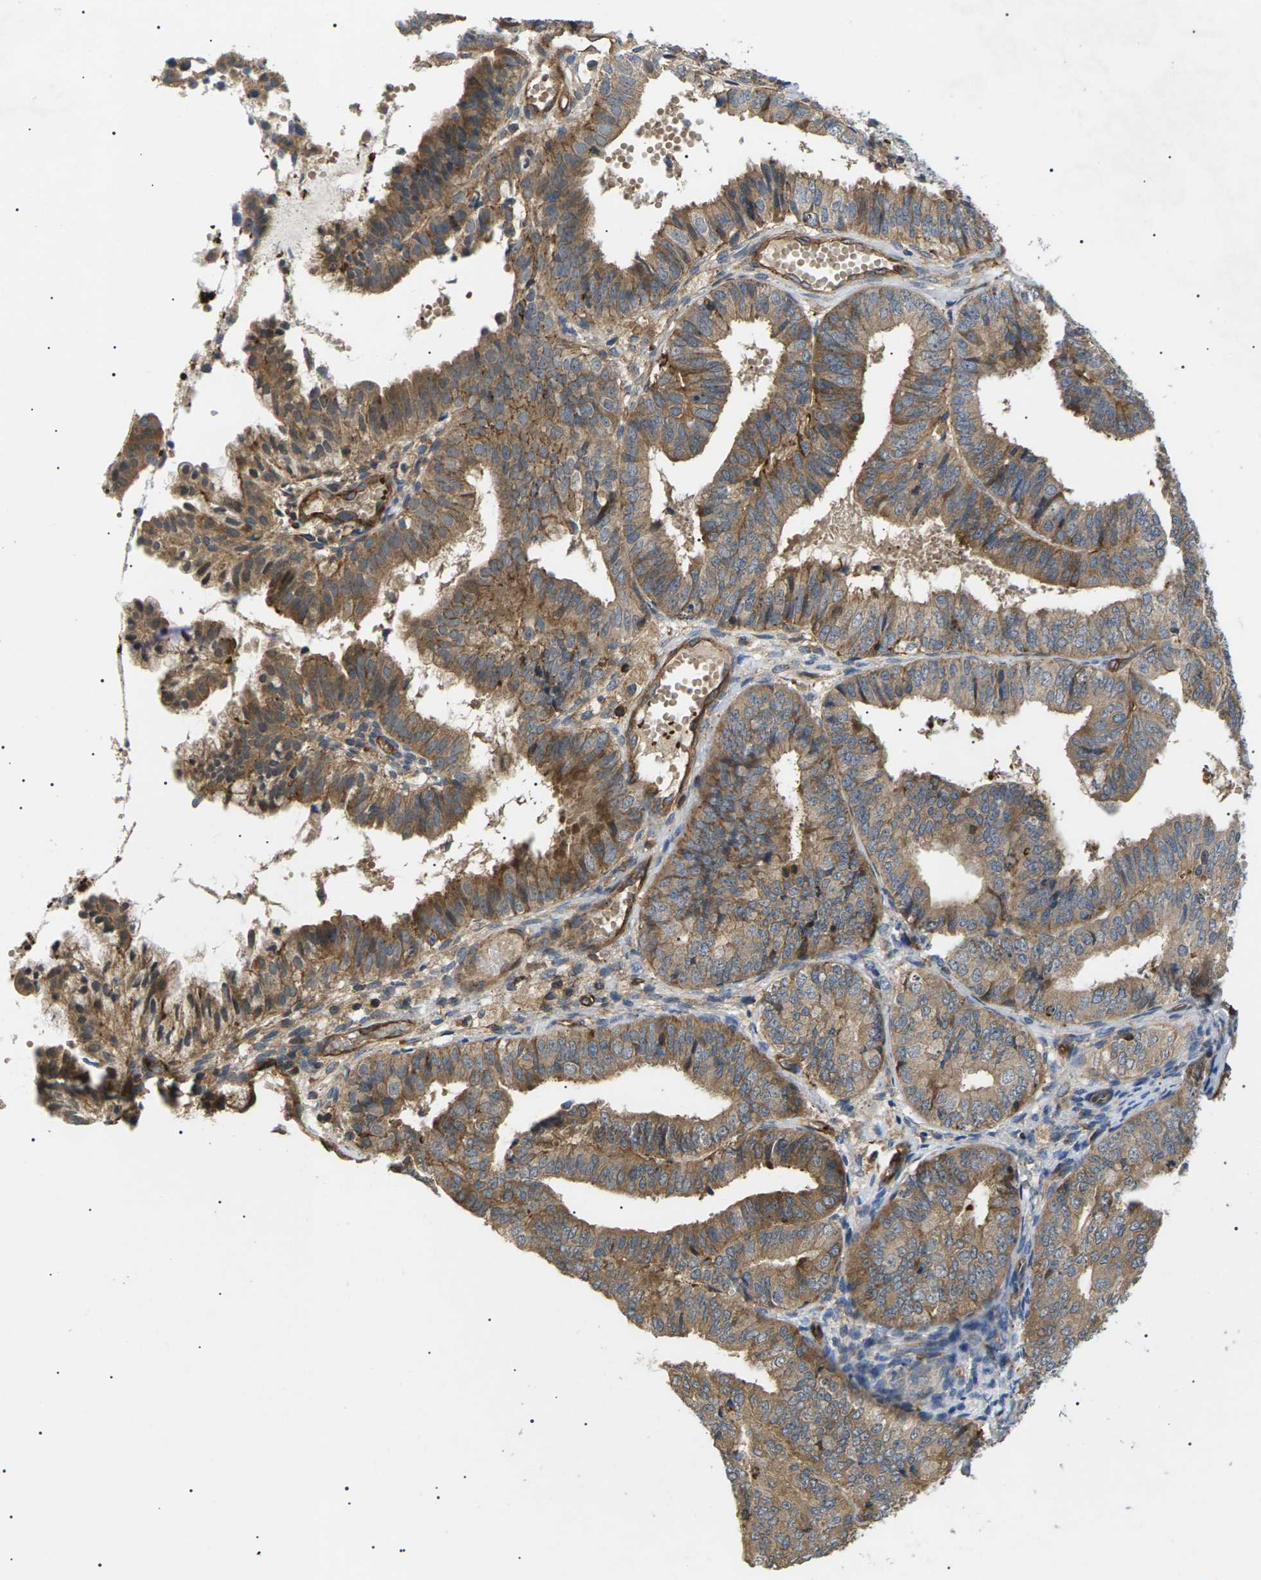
{"staining": {"intensity": "moderate", "quantity": ">75%", "location": "cytoplasmic/membranous"}, "tissue": "endometrial cancer", "cell_type": "Tumor cells", "image_type": "cancer", "snomed": [{"axis": "morphology", "description": "Adenocarcinoma, NOS"}, {"axis": "topography", "description": "Endometrium"}], "caption": "Protein staining of endometrial cancer tissue reveals moderate cytoplasmic/membranous staining in approximately >75% of tumor cells. The protein is stained brown, and the nuclei are stained in blue (DAB IHC with brightfield microscopy, high magnification).", "gene": "TMTC4", "patient": {"sex": "female", "age": 63}}